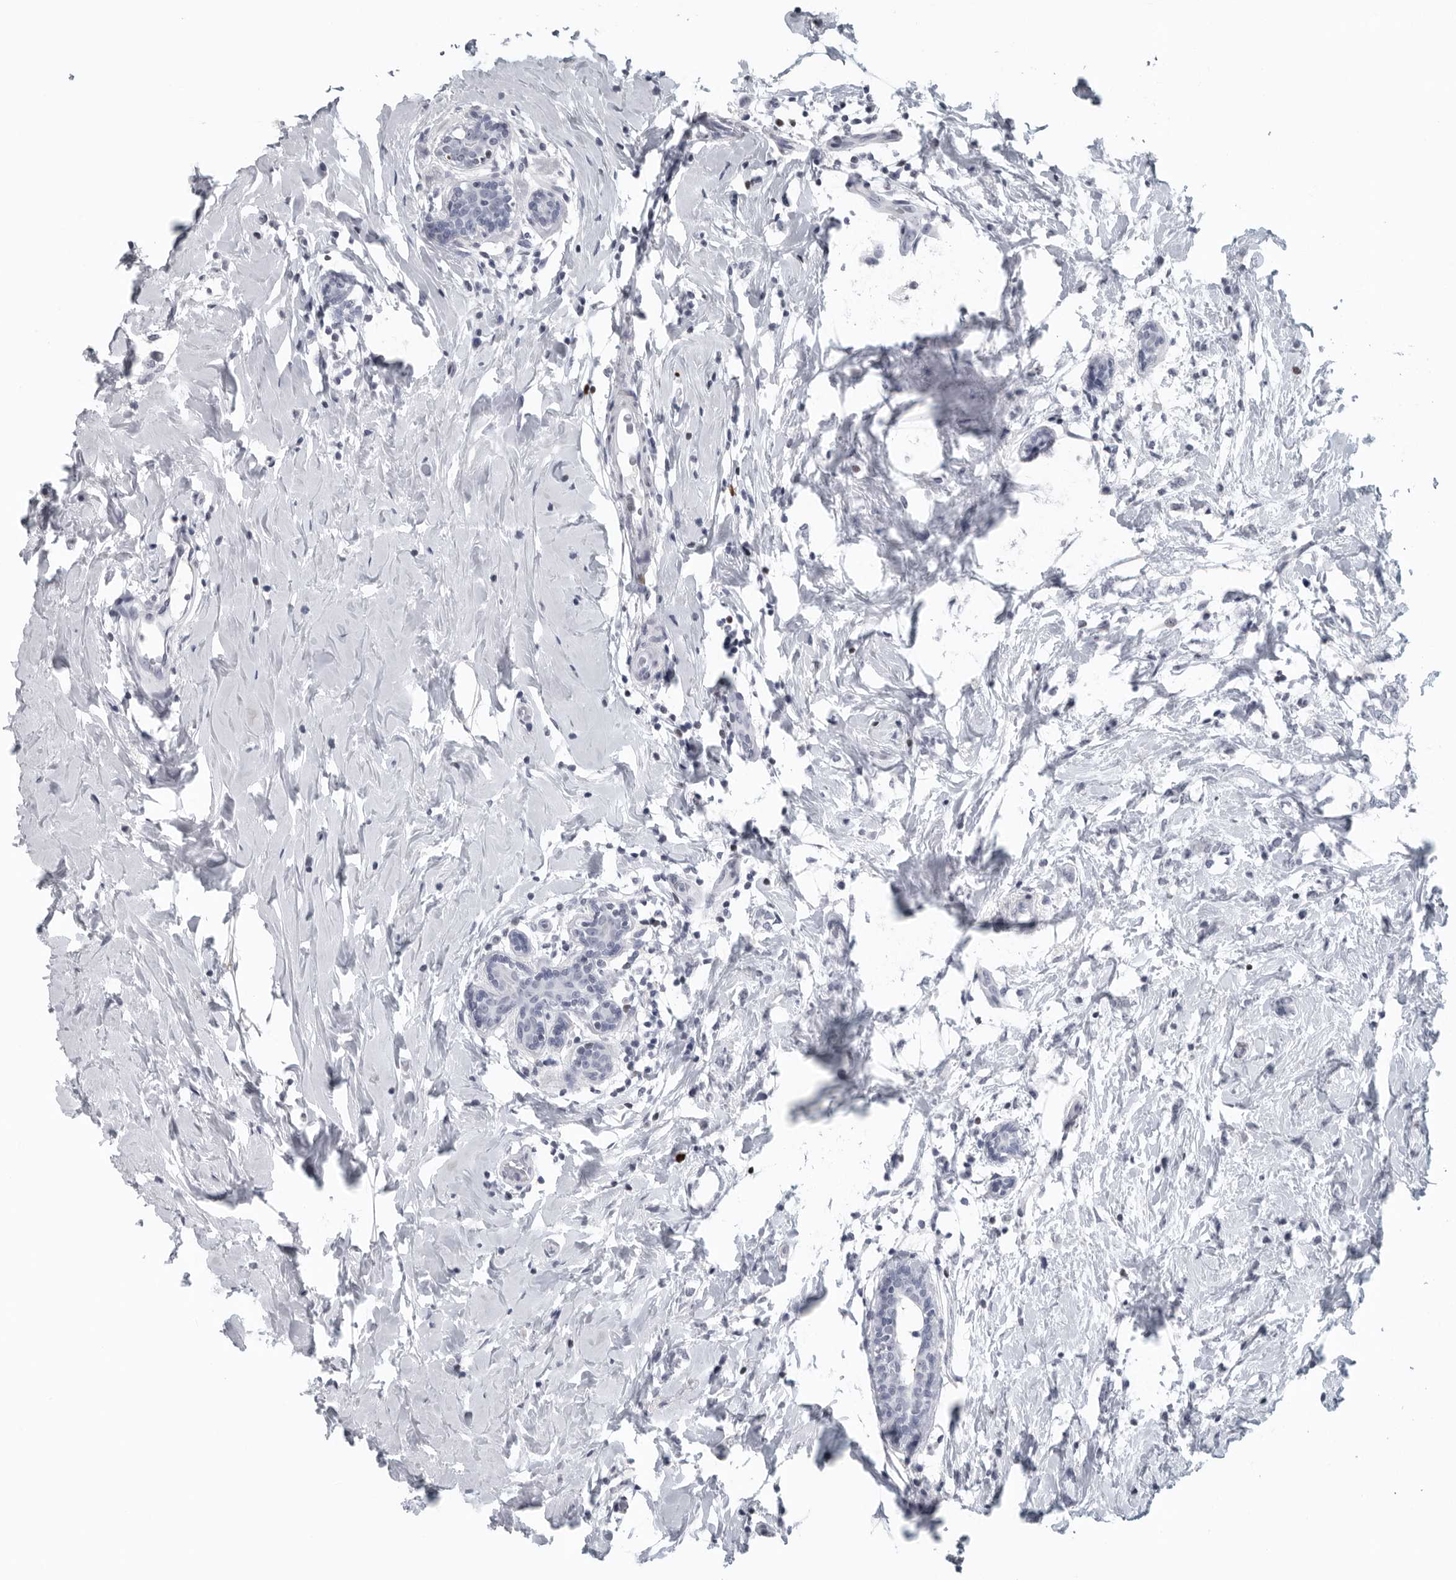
{"staining": {"intensity": "negative", "quantity": "none", "location": "none"}, "tissue": "breast cancer", "cell_type": "Tumor cells", "image_type": "cancer", "snomed": [{"axis": "morphology", "description": "Normal tissue, NOS"}, {"axis": "morphology", "description": "Lobular carcinoma"}, {"axis": "topography", "description": "Breast"}], "caption": "Immunohistochemistry (IHC) of lobular carcinoma (breast) exhibits no staining in tumor cells.", "gene": "SATB2", "patient": {"sex": "female", "age": 47}}